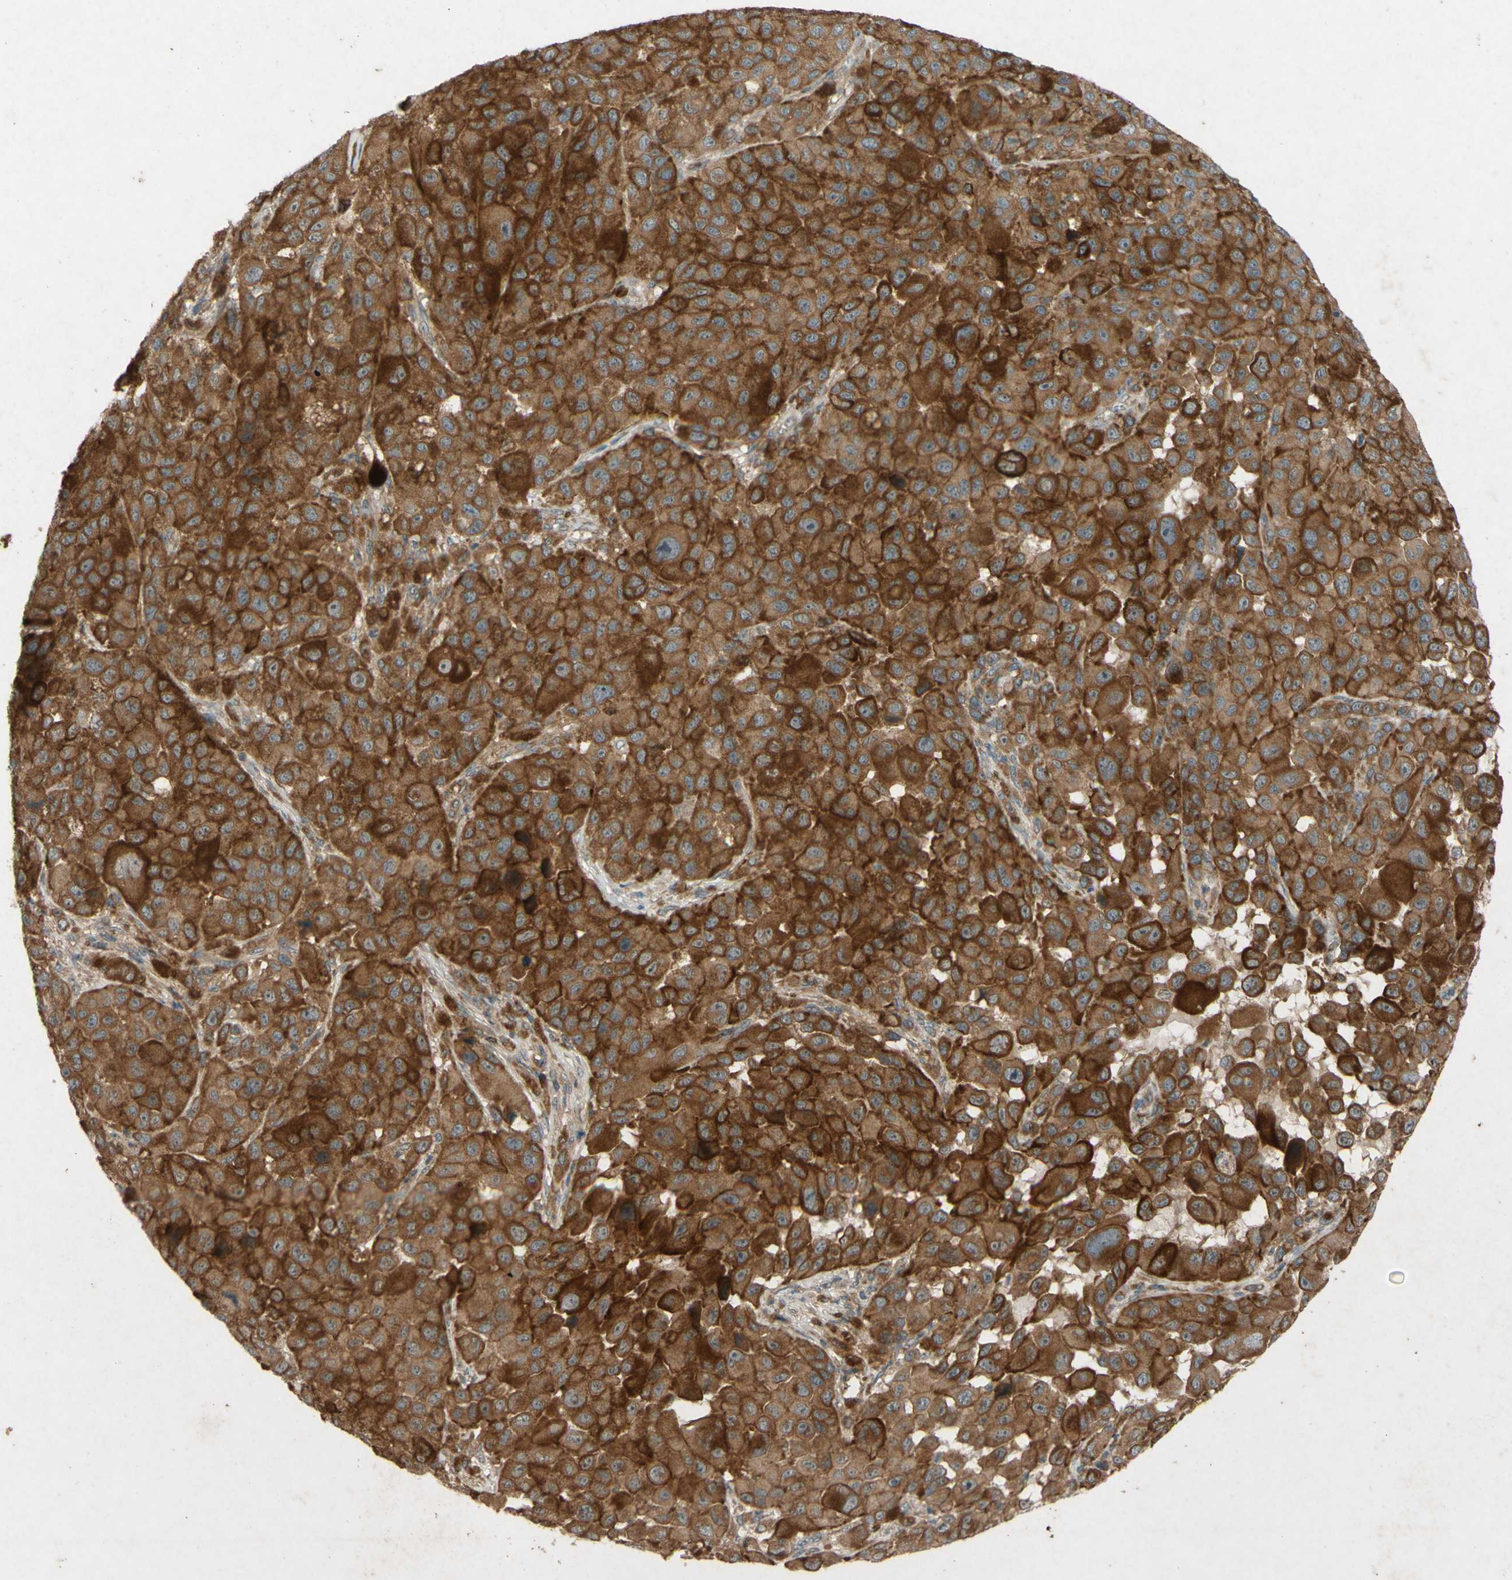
{"staining": {"intensity": "strong", "quantity": ">75%", "location": "cytoplasmic/membranous"}, "tissue": "melanoma", "cell_type": "Tumor cells", "image_type": "cancer", "snomed": [{"axis": "morphology", "description": "Malignant melanoma, NOS"}, {"axis": "topography", "description": "Skin"}], "caption": "Immunohistochemical staining of human melanoma displays high levels of strong cytoplasmic/membranous positivity in approximately >75% of tumor cells. Using DAB (brown) and hematoxylin (blue) stains, captured at high magnification using brightfield microscopy.", "gene": "ATP6V1F", "patient": {"sex": "male", "age": 96}}